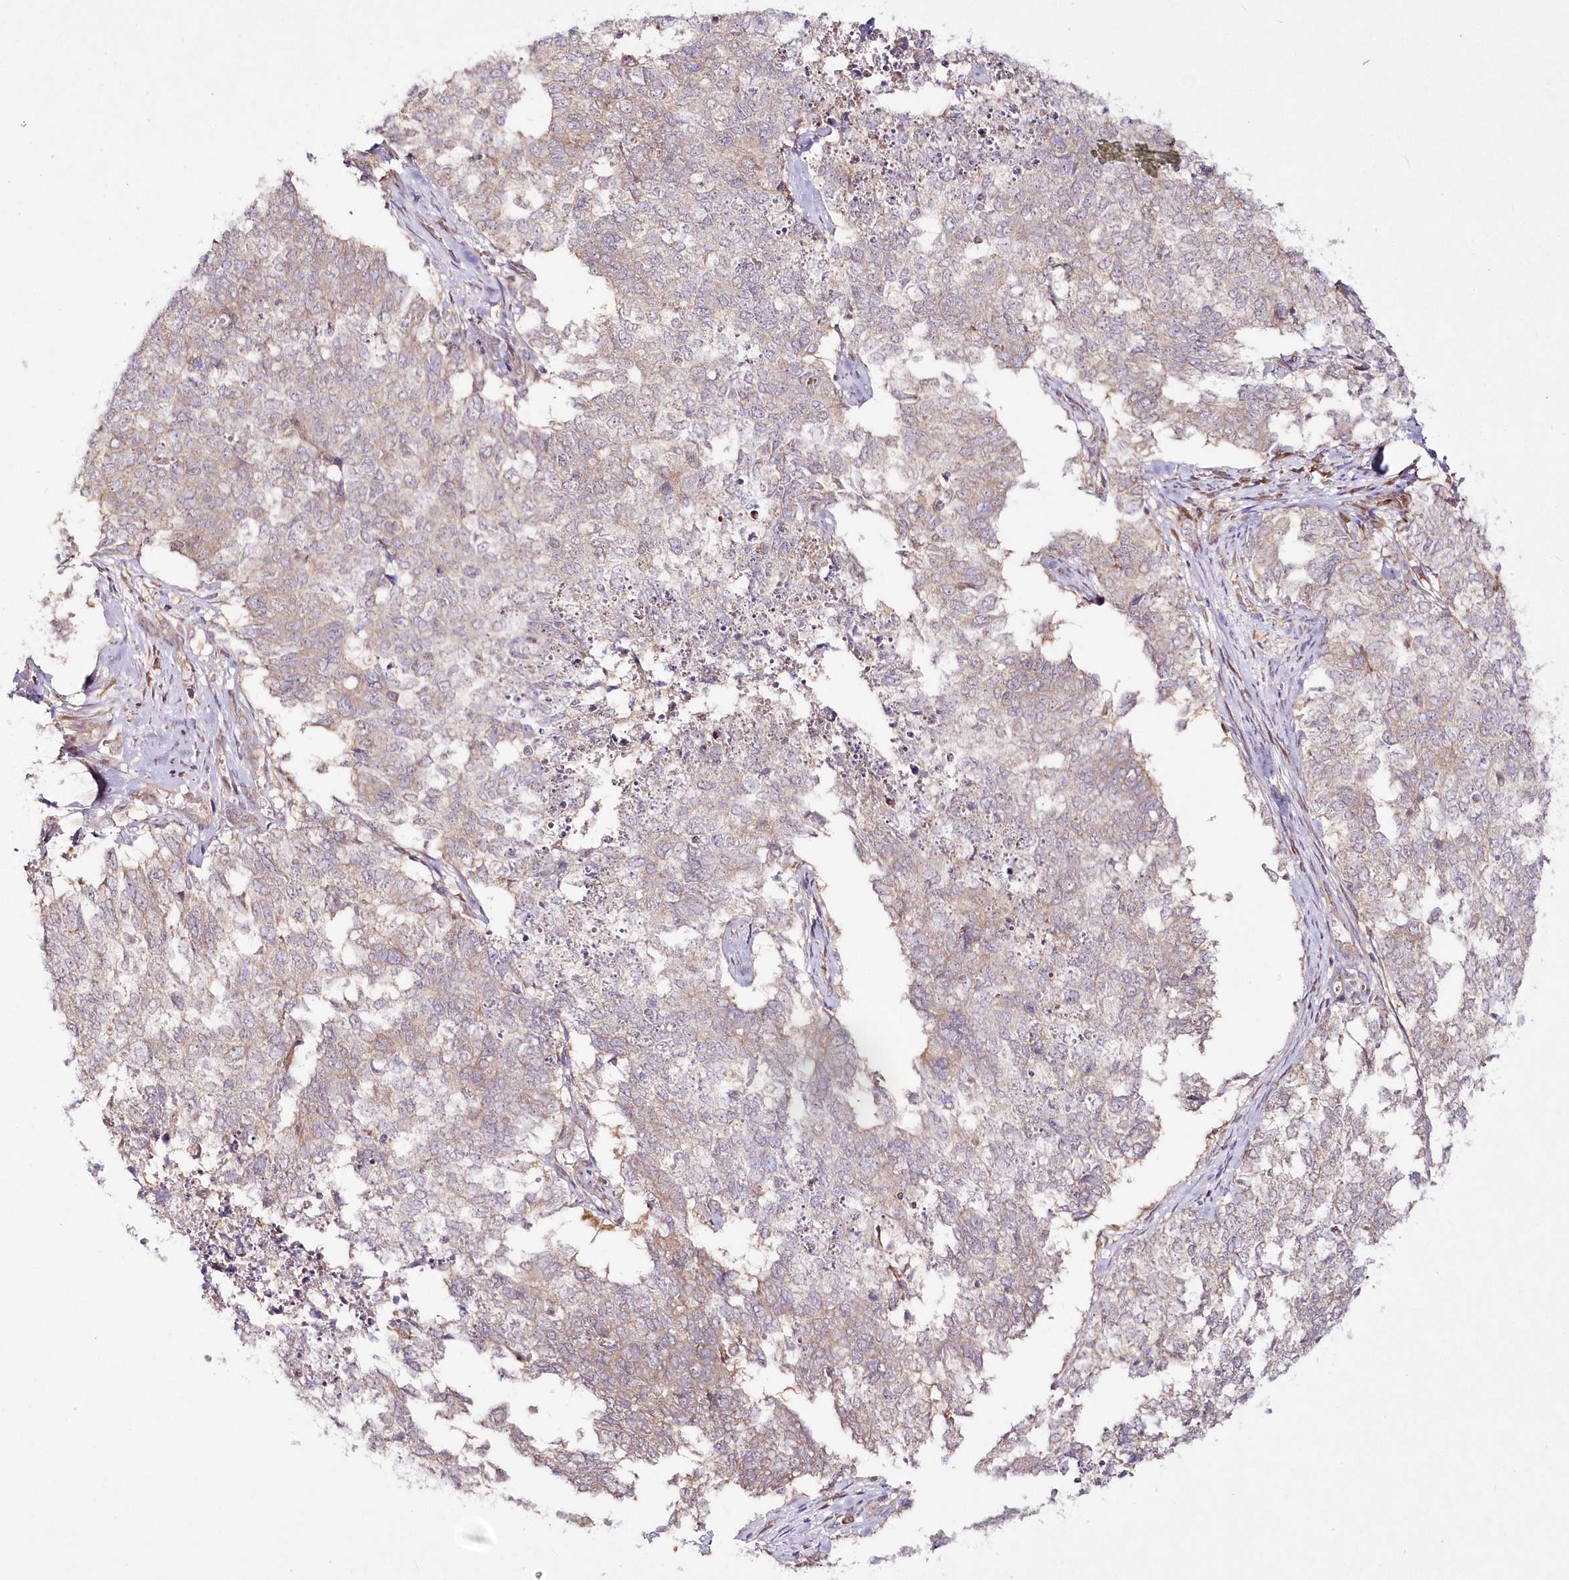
{"staining": {"intensity": "weak", "quantity": "25%-75%", "location": "cytoplasmic/membranous"}, "tissue": "cervical cancer", "cell_type": "Tumor cells", "image_type": "cancer", "snomed": [{"axis": "morphology", "description": "Squamous cell carcinoma, NOS"}, {"axis": "topography", "description": "Cervix"}], "caption": "Tumor cells reveal low levels of weak cytoplasmic/membranous staining in about 25%-75% of cells in cervical squamous cell carcinoma.", "gene": "IPMK", "patient": {"sex": "female", "age": 63}}